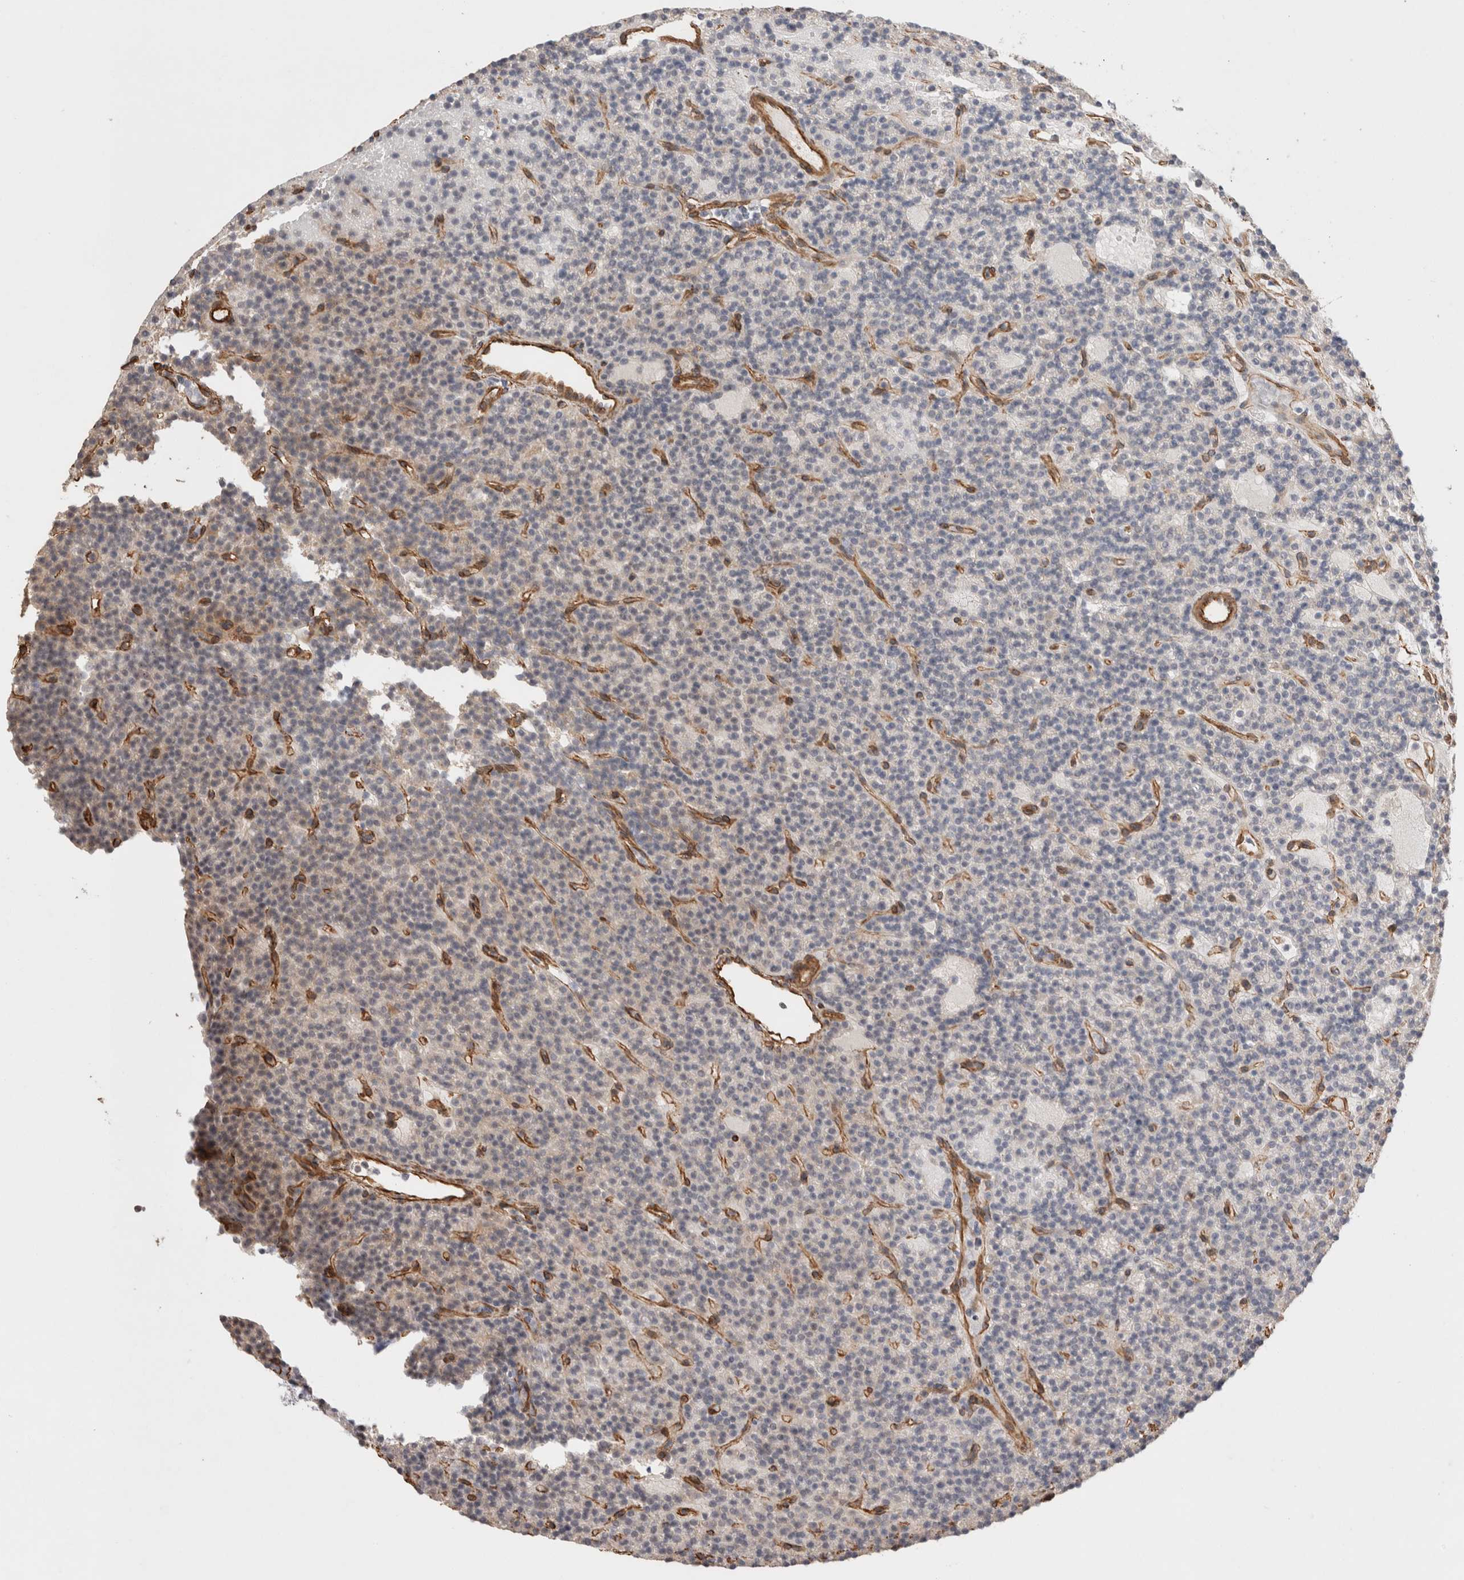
{"staining": {"intensity": "weak", "quantity": "<25%", "location": "cytoplasmic/membranous"}, "tissue": "parathyroid gland", "cell_type": "Glandular cells", "image_type": "normal", "snomed": [{"axis": "morphology", "description": "Normal tissue, NOS"}, {"axis": "topography", "description": "Parathyroid gland"}], "caption": "Parathyroid gland was stained to show a protein in brown. There is no significant positivity in glandular cells. (Stains: DAB immunohistochemistry with hematoxylin counter stain, Microscopy: brightfield microscopy at high magnification).", "gene": "CAAP1", "patient": {"sex": "male", "age": 75}}